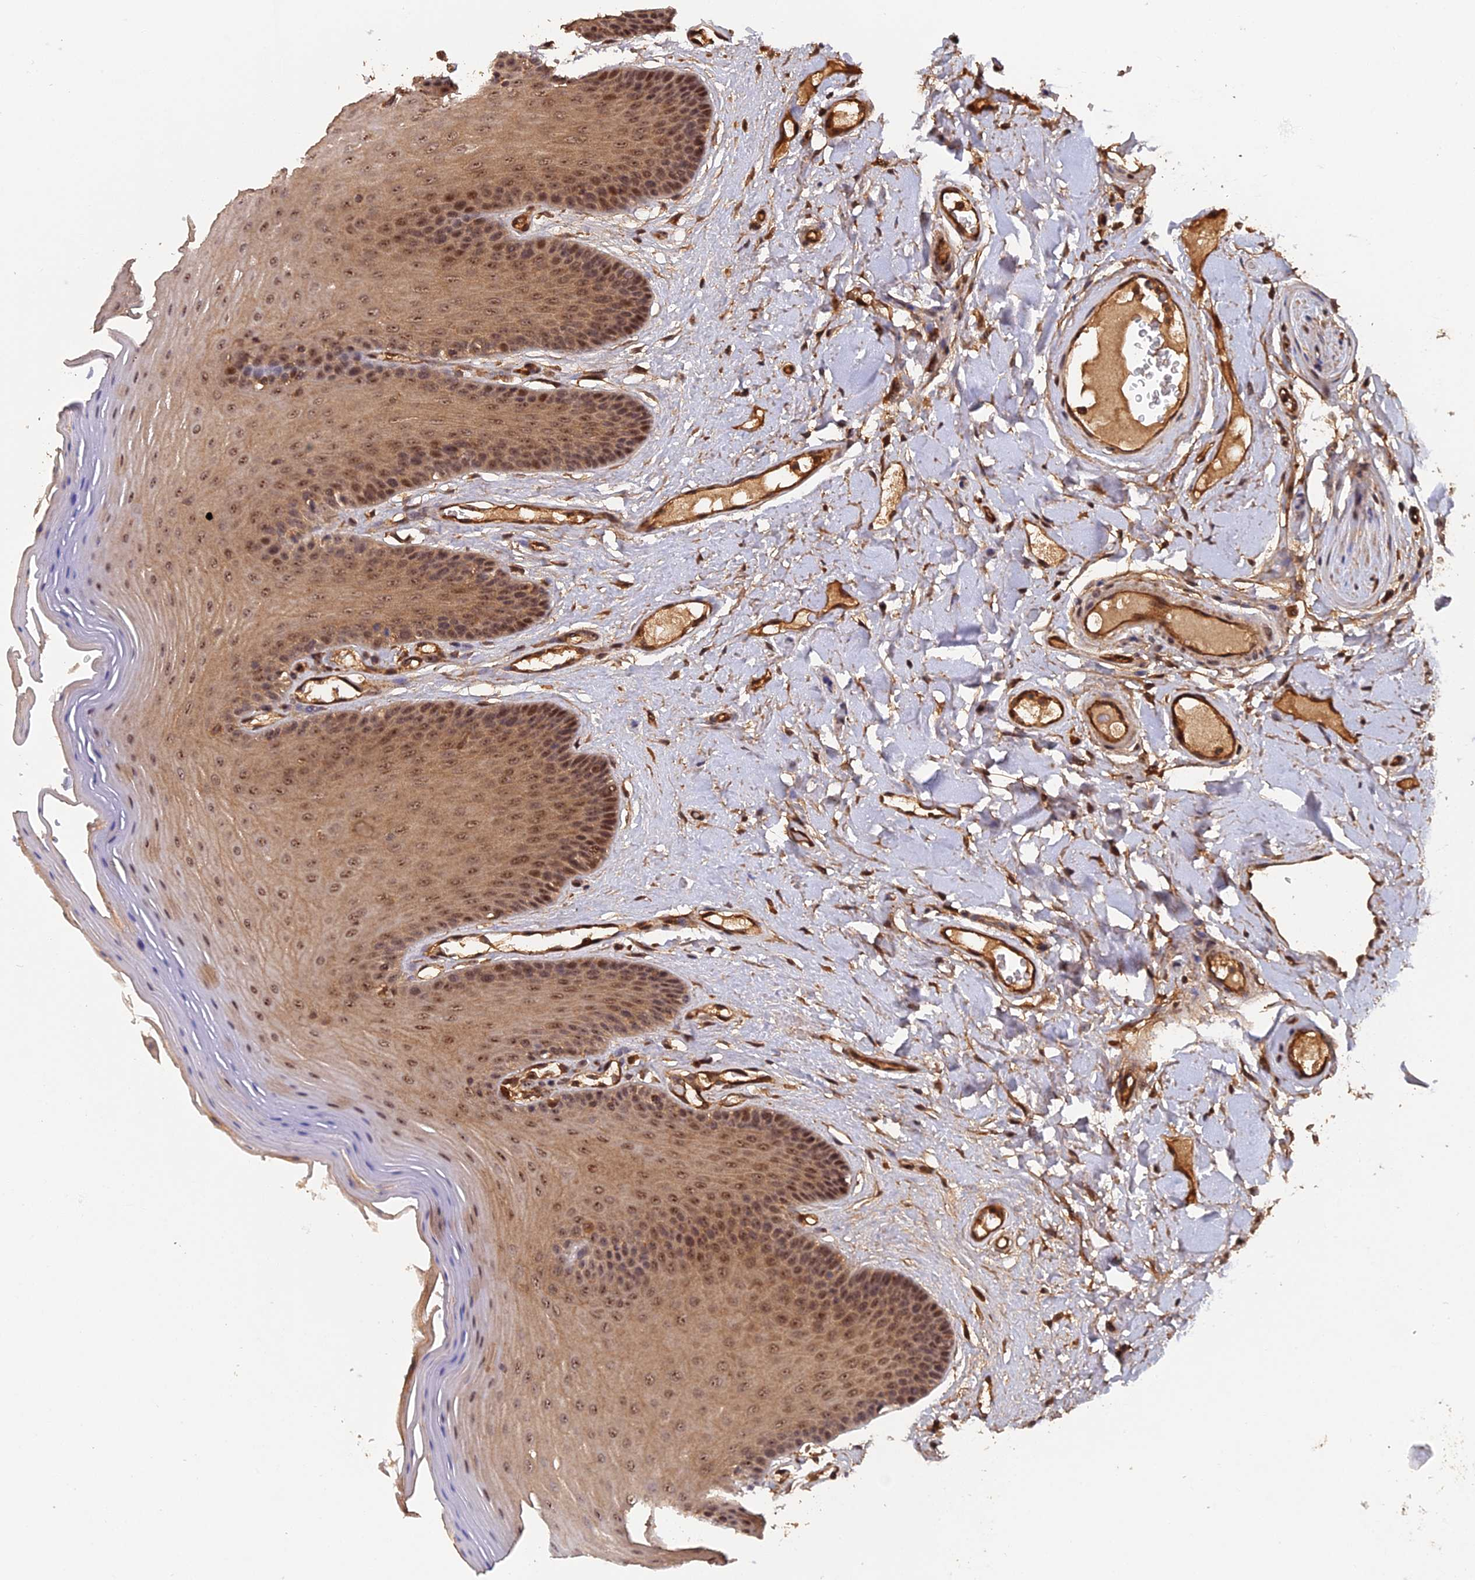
{"staining": {"intensity": "moderate", "quantity": ">75%", "location": "cytoplasmic/membranous,nuclear"}, "tissue": "oral mucosa", "cell_type": "Squamous epithelial cells", "image_type": "normal", "snomed": [{"axis": "morphology", "description": "Normal tissue, NOS"}, {"axis": "morphology", "description": "Squamous cell carcinoma, NOS"}, {"axis": "topography", "description": "Skeletal muscle"}, {"axis": "topography", "description": "Adipose tissue"}, {"axis": "topography", "description": "Vascular tissue"}, {"axis": "topography", "description": "Oral tissue"}, {"axis": "topography", "description": "Peripheral nerve tissue"}, {"axis": "topography", "description": "Head-Neck"}], "caption": "IHC image of unremarkable oral mucosa stained for a protein (brown), which displays medium levels of moderate cytoplasmic/membranous,nuclear staining in approximately >75% of squamous epithelial cells.", "gene": "RALGAPA2", "patient": {"sex": "male", "age": 71}}